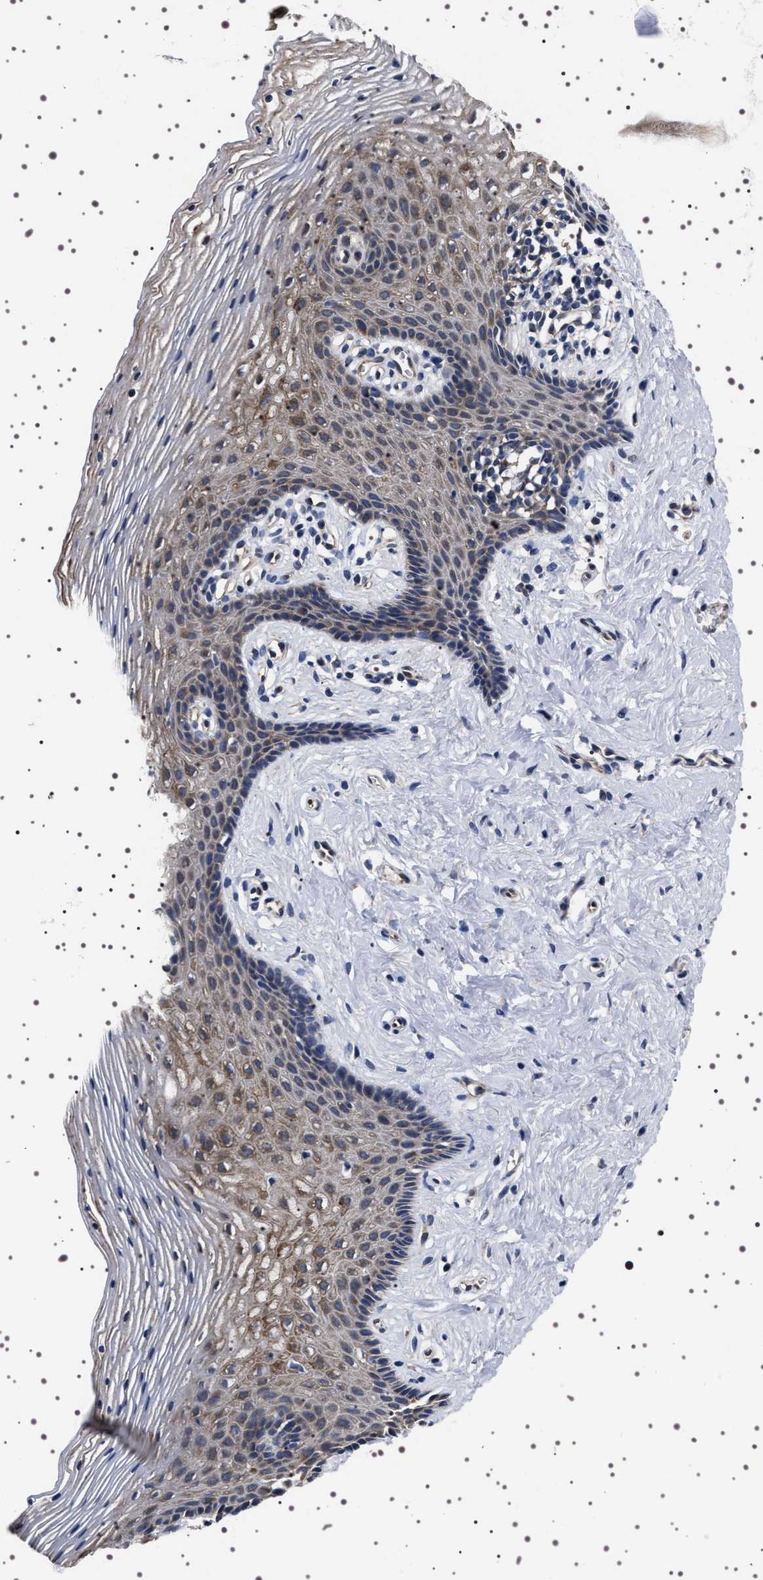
{"staining": {"intensity": "moderate", "quantity": "25%-75%", "location": "cytoplasmic/membranous"}, "tissue": "vagina", "cell_type": "Squamous epithelial cells", "image_type": "normal", "snomed": [{"axis": "morphology", "description": "Normal tissue, NOS"}, {"axis": "topography", "description": "Vagina"}], "caption": "Immunohistochemical staining of normal vagina reveals moderate cytoplasmic/membranous protein positivity in about 25%-75% of squamous epithelial cells.", "gene": "DARS1", "patient": {"sex": "female", "age": 32}}